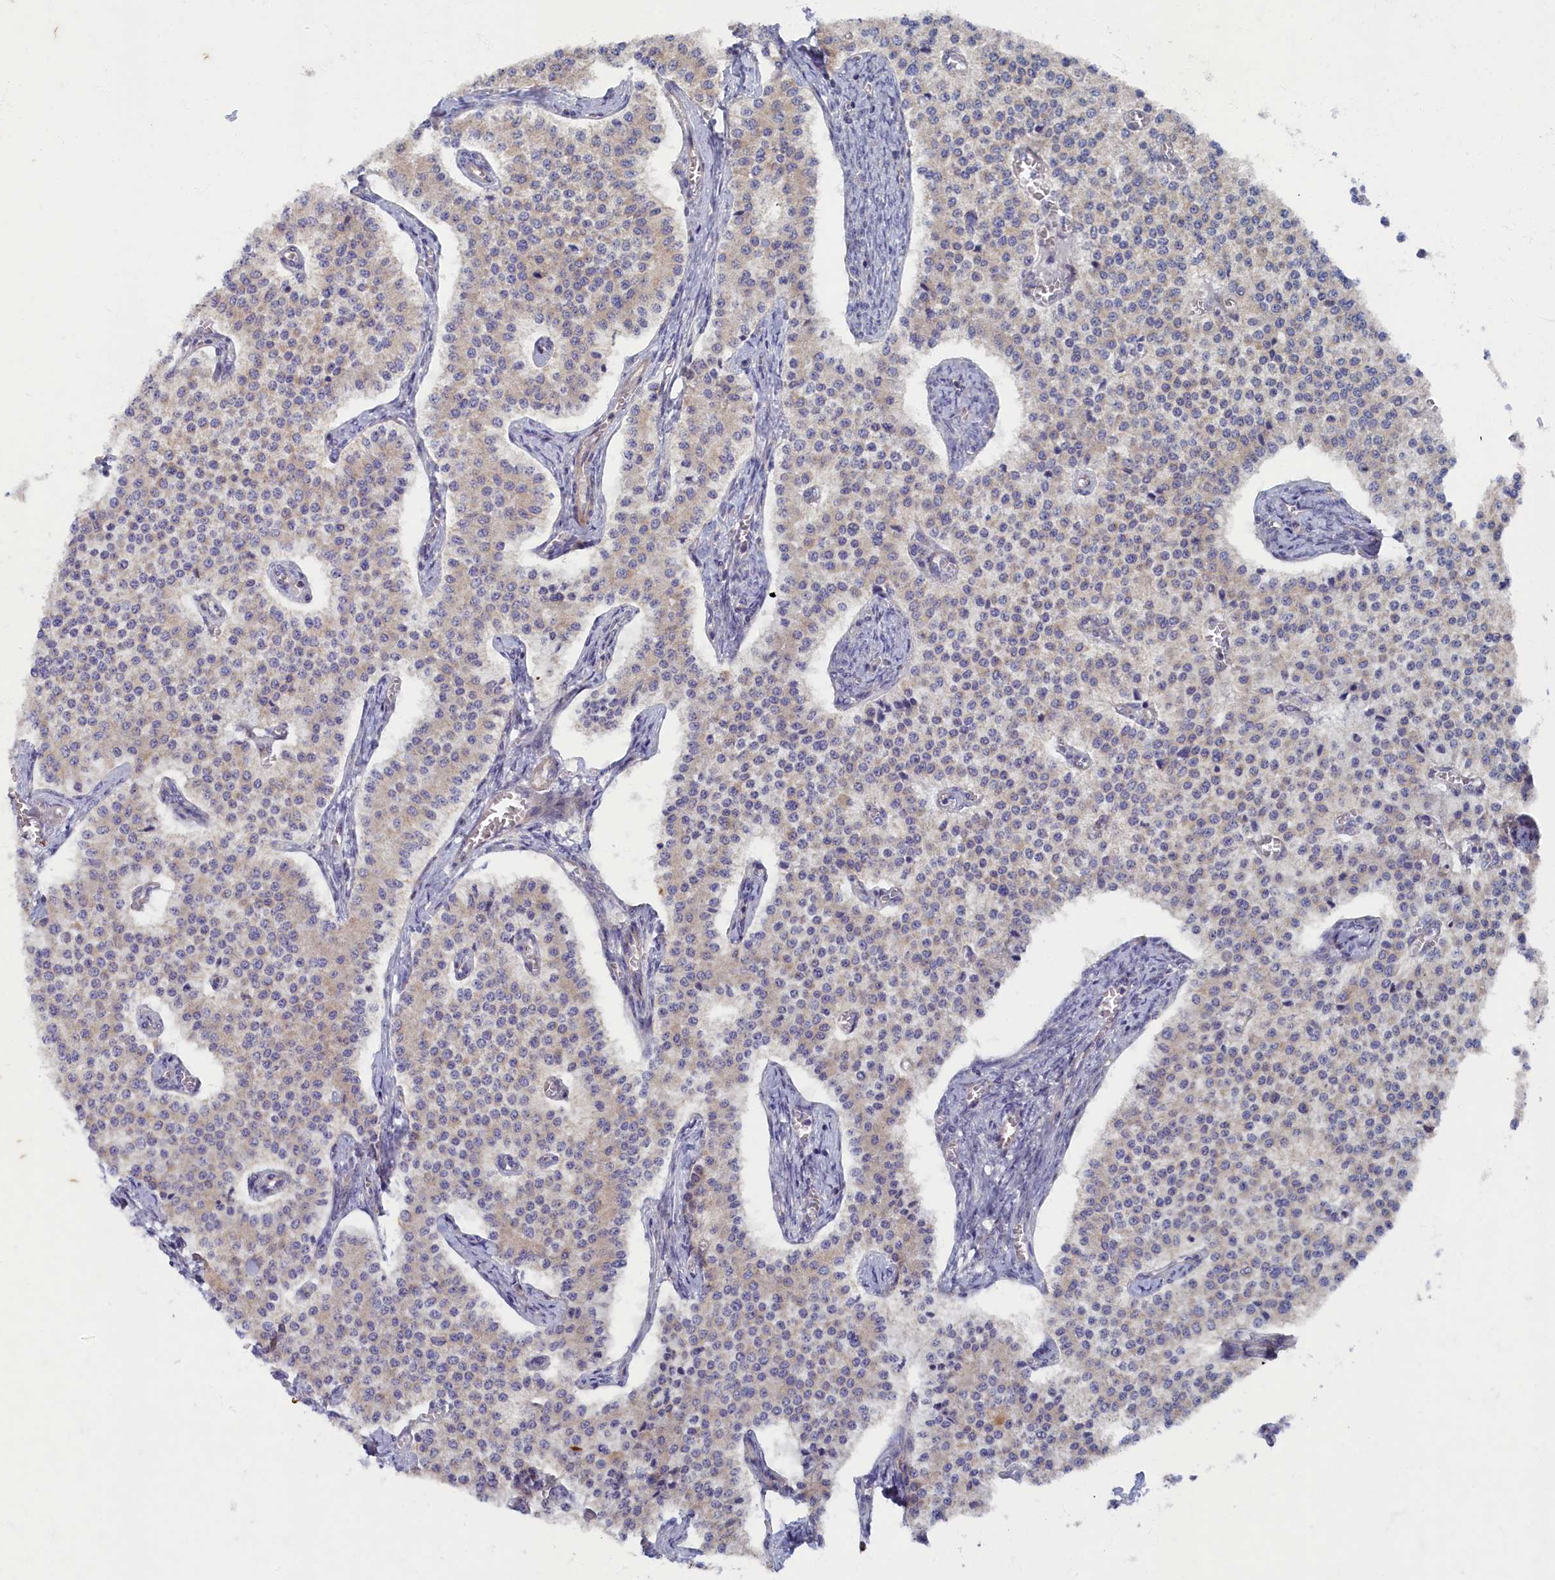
{"staining": {"intensity": "negative", "quantity": "none", "location": "none"}, "tissue": "carcinoid", "cell_type": "Tumor cells", "image_type": "cancer", "snomed": [{"axis": "morphology", "description": "Carcinoid, malignant, NOS"}, {"axis": "topography", "description": "Colon"}], "caption": "Immunohistochemistry (IHC) of human carcinoid reveals no expression in tumor cells.", "gene": "WDR59", "patient": {"sex": "female", "age": 52}}